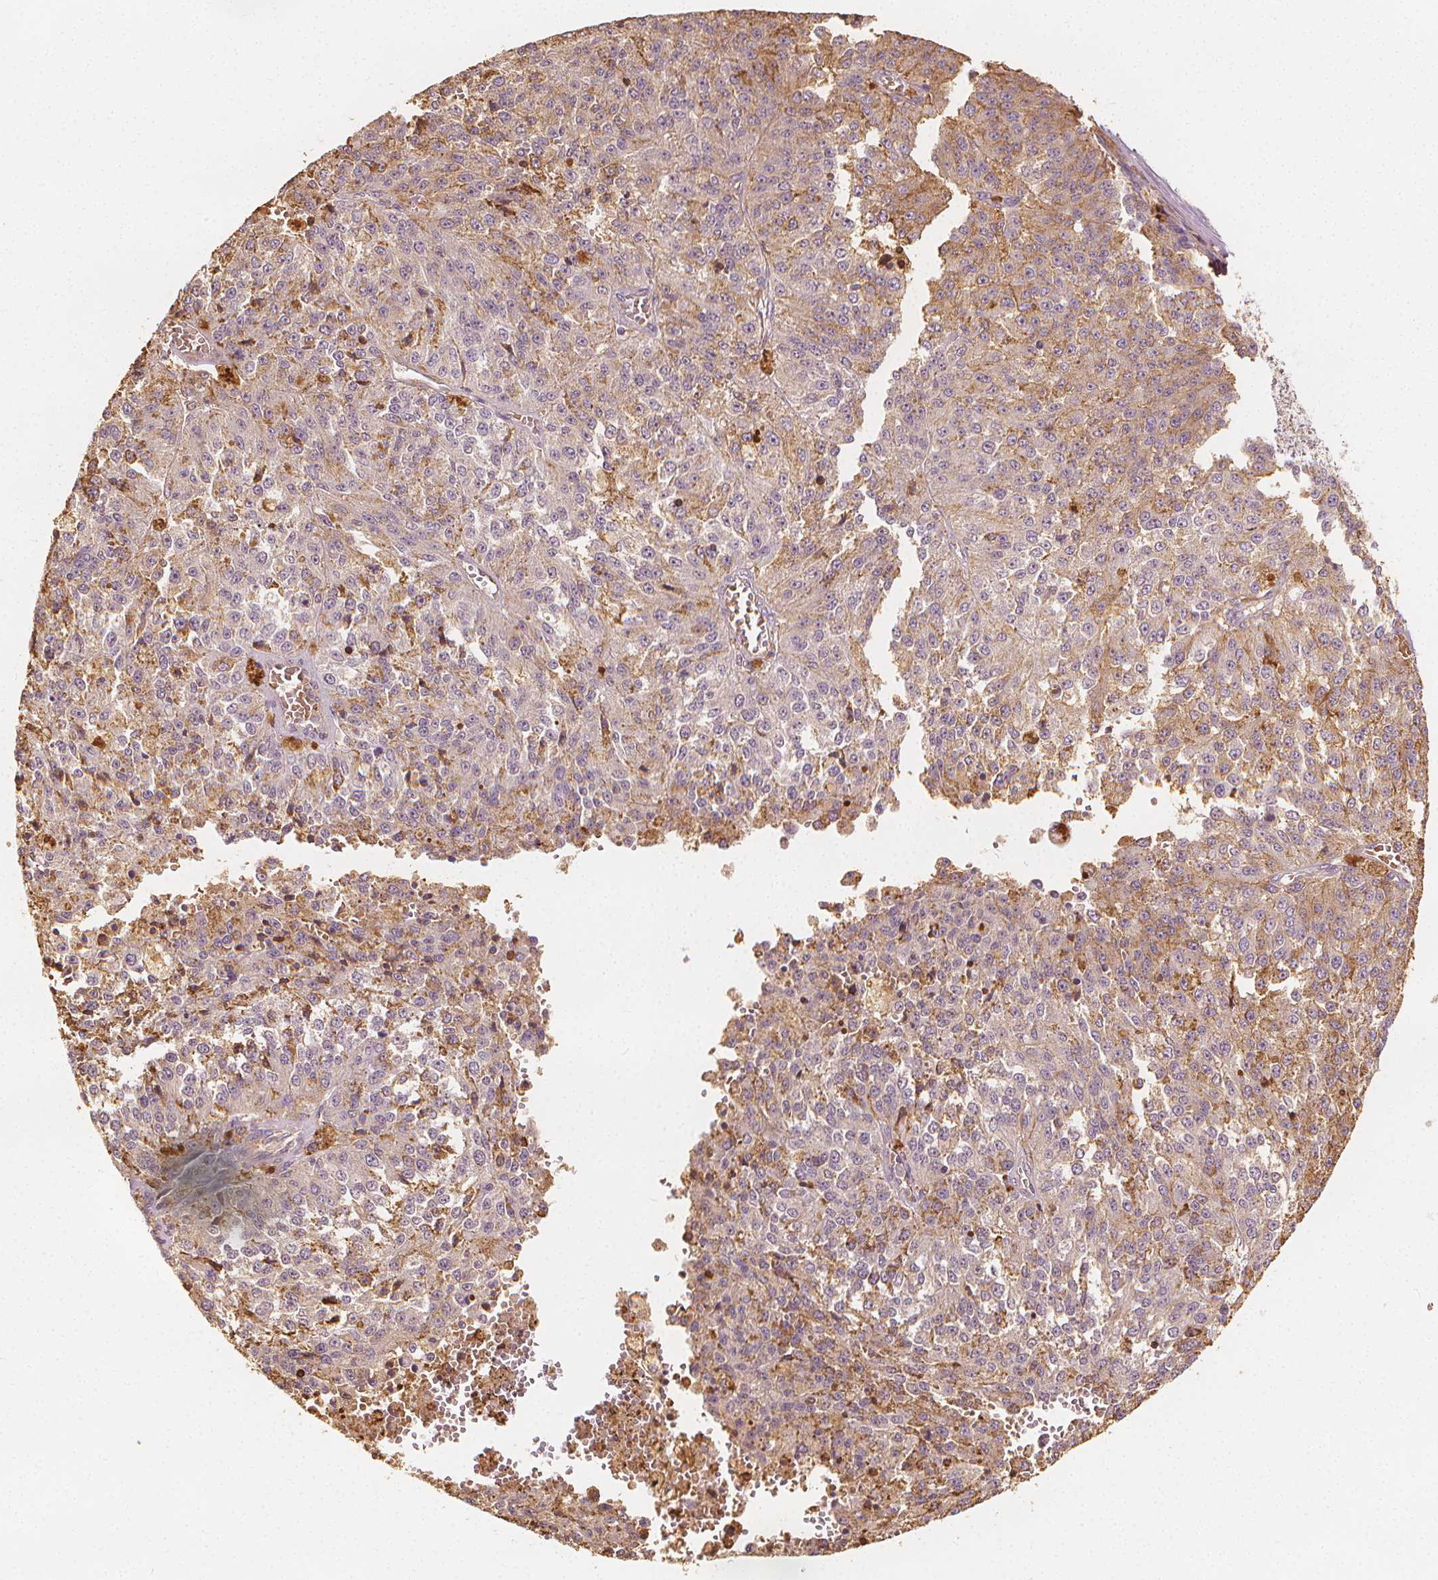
{"staining": {"intensity": "weak", "quantity": "<25%", "location": "cytoplasmic/membranous"}, "tissue": "melanoma", "cell_type": "Tumor cells", "image_type": "cancer", "snomed": [{"axis": "morphology", "description": "Malignant melanoma, Metastatic site"}, {"axis": "topography", "description": "Lymph node"}], "caption": "High power microscopy micrograph of an immunohistochemistry (IHC) histopathology image of melanoma, revealing no significant staining in tumor cells. (Brightfield microscopy of DAB immunohistochemistry (IHC) at high magnification).", "gene": "ARHGAP26", "patient": {"sex": "female", "age": 64}}